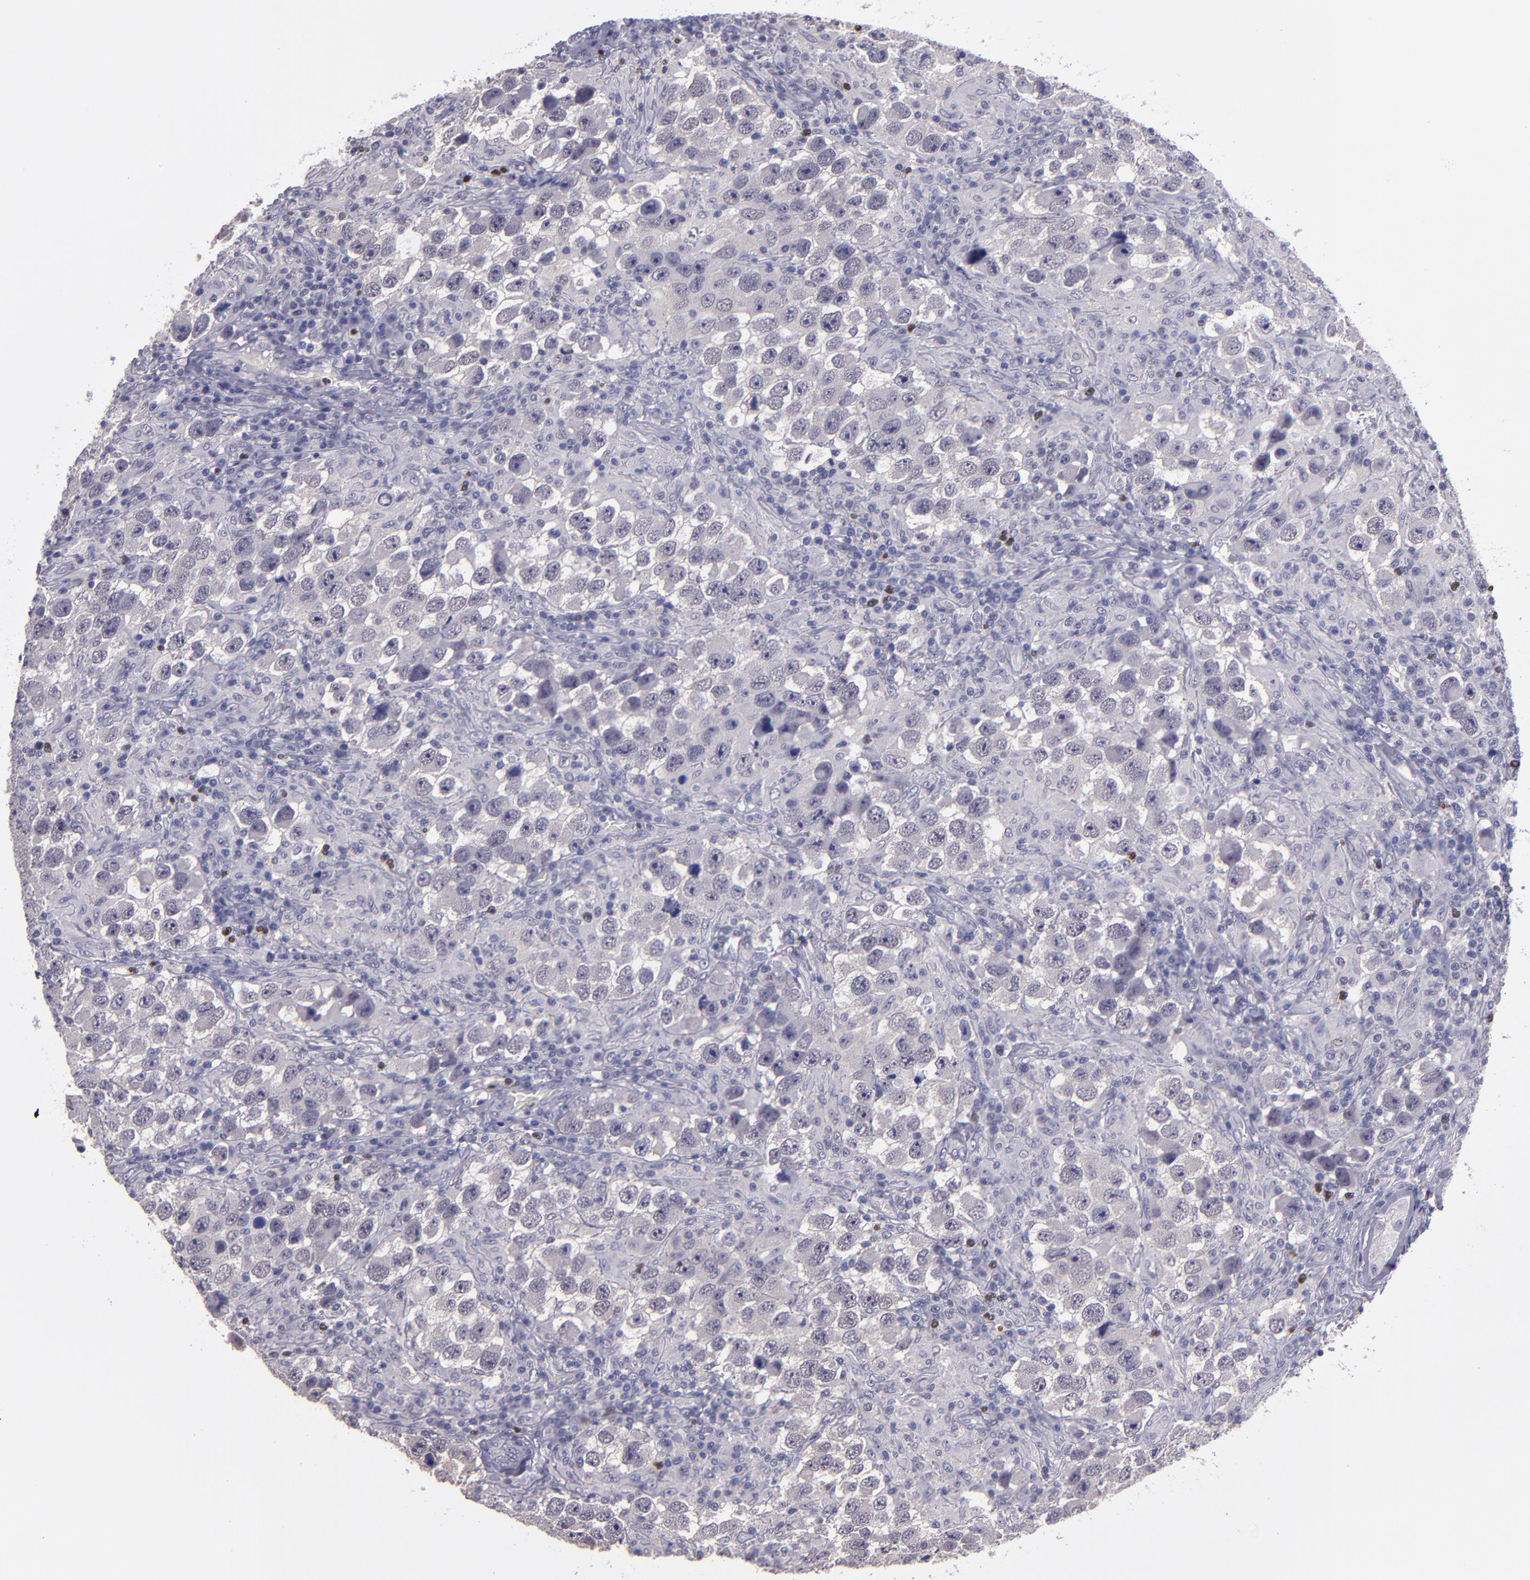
{"staining": {"intensity": "negative", "quantity": "none", "location": "none"}, "tissue": "testis cancer", "cell_type": "Tumor cells", "image_type": "cancer", "snomed": [{"axis": "morphology", "description": "Carcinoma, Embryonal, NOS"}, {"axis": "topography", "description": "Testis"}], "caption": "Histopathology image shows no significant protein staining in tumor cells of testis embryonal carcinoma.", "gene": "CEBPE", "patient": {"sex": "male", "age": 21}}